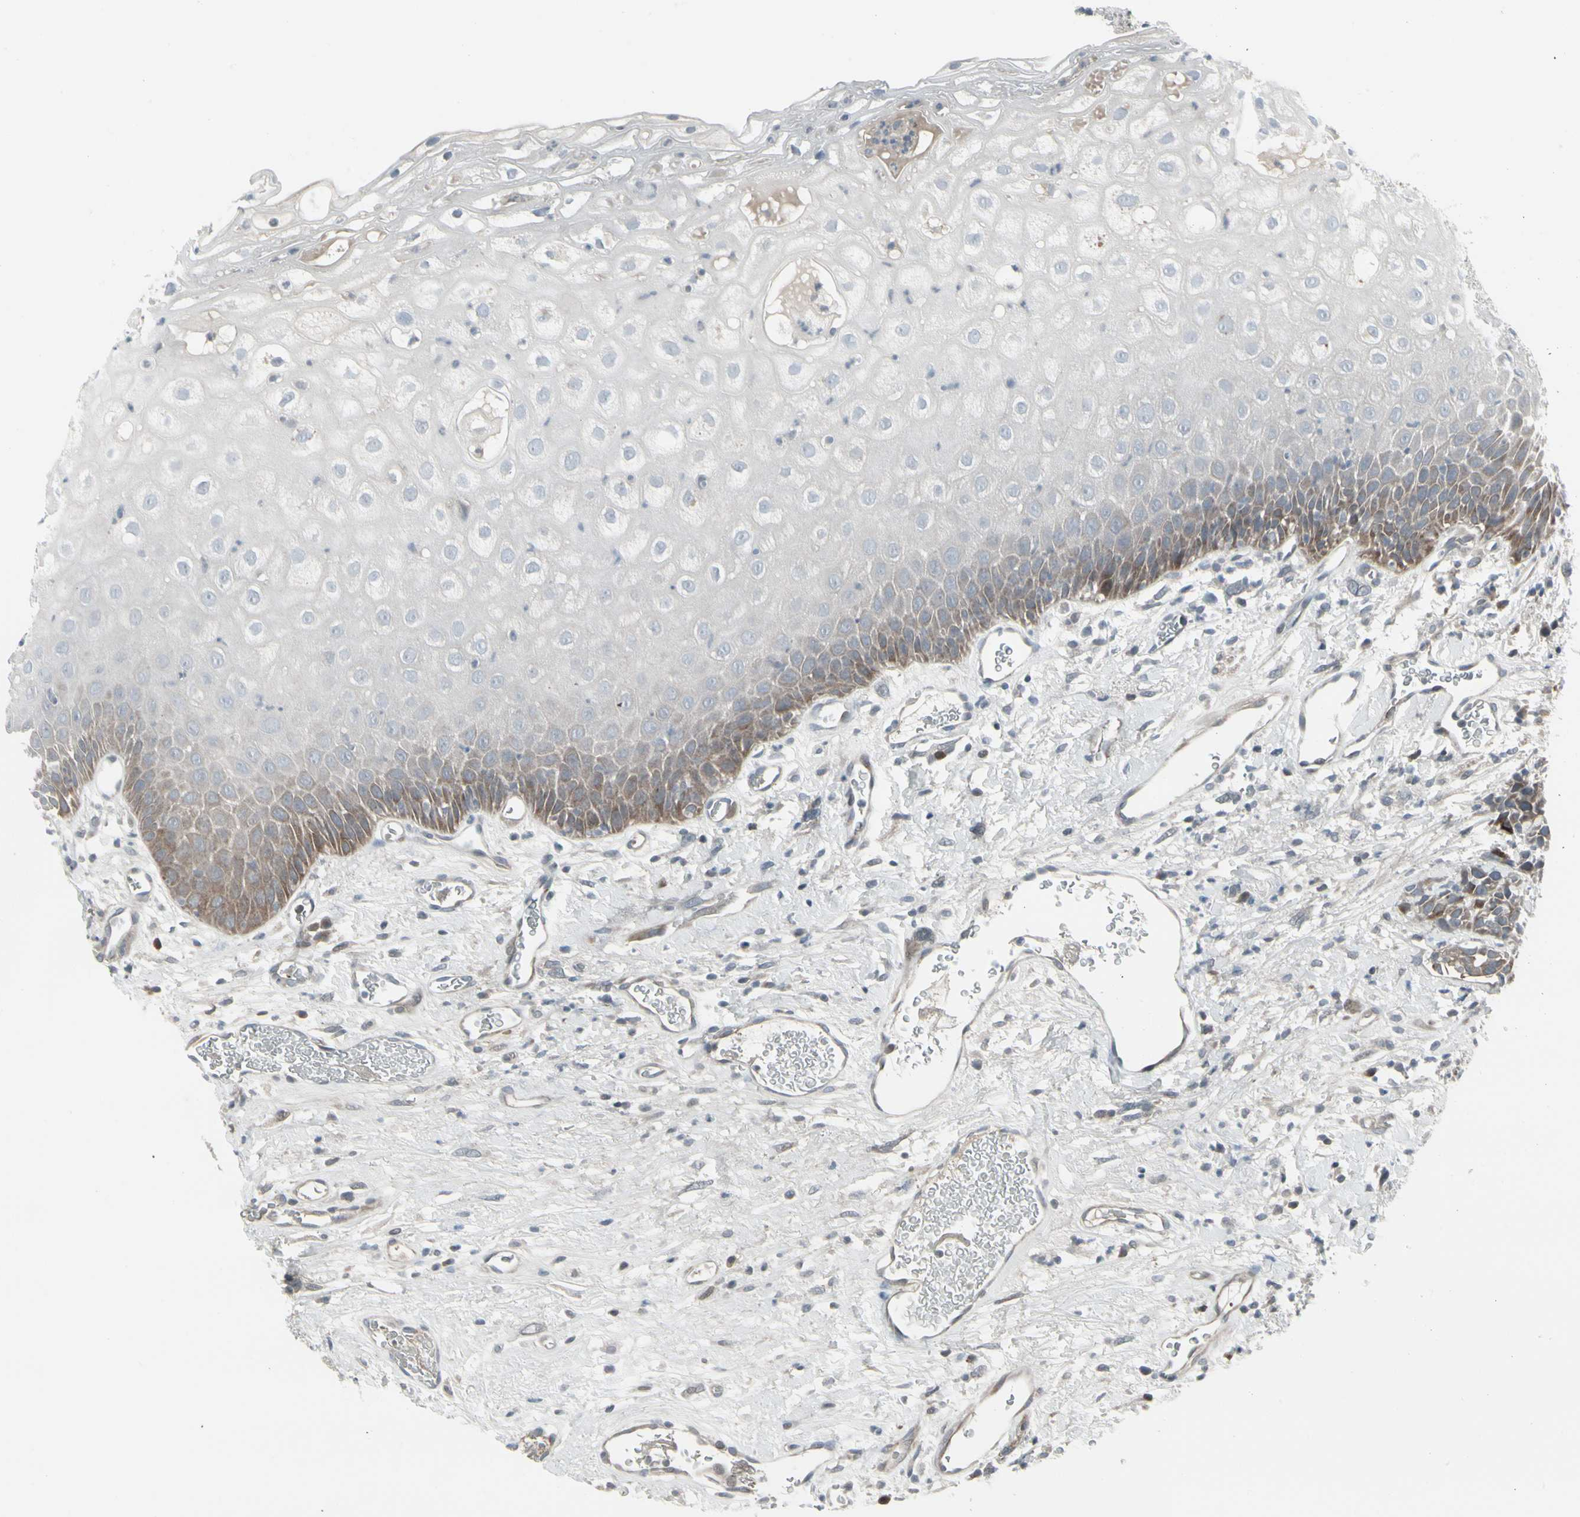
{"staining": {"intensity": "strong", "quantity": "<25%", "location": "cytoplasmic/membranous"}, "tissue": "head and neck cancer", "cell_type": "Tumor cells", "image_type": "cancer", "snomed": [{"axis": "morphology", "description": "Normal tissue, NOS"}, {"axis": "morphology", "description": "Squamous cell carcinoma, NOS"}, {"axis": "topography", "description": "Cartilage tissue"}, {"axis": "topography", "description": "Head-Neck"}], "caption": "Protein expression analysis of head and neck squamous cell carcinoma demonstrates strong cytoplasmic/membranous staining in approximately <25% of tumor cells.", "gene": "IGFBP6", "patient": {"sex": "male", "age": 62}}